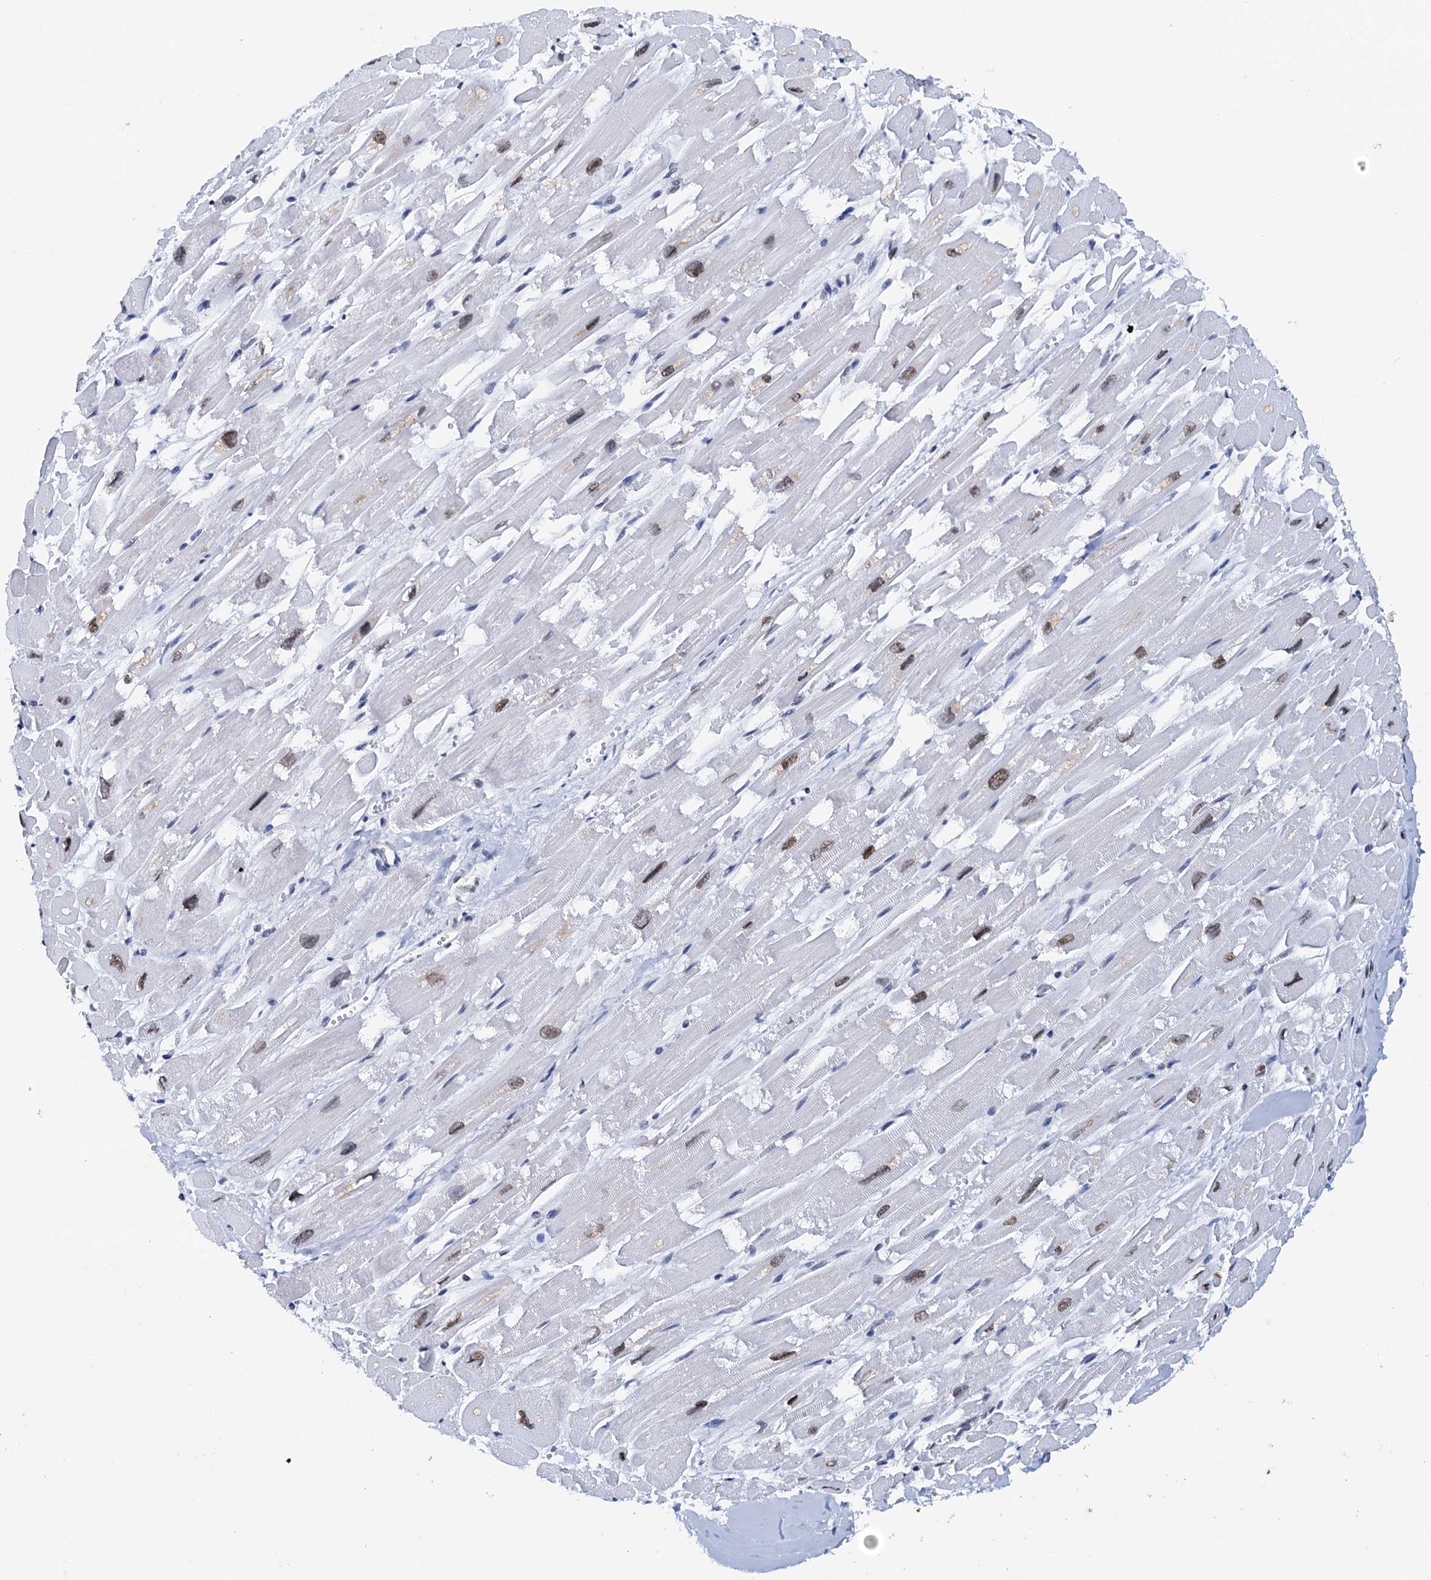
{"staining": {"intensity": "strong", "quantity": "25%-75%", "location": "nuclear"}, "tissue": "heart muscle", "cell_type": "Cardiomyocytes", "image_type": "normal", "snomed": [{"axis": "morphology", "description": "Normal tissue, NOS"}, {"axis": "topography", "description": "Heart"}], "caption": "Strong nuclear expression is identified in approximately 25%-75% of cardiomyocytes in normal heart muscle.", "gene": "SLTM", "patient": {"sex": "male", "age": 54}}